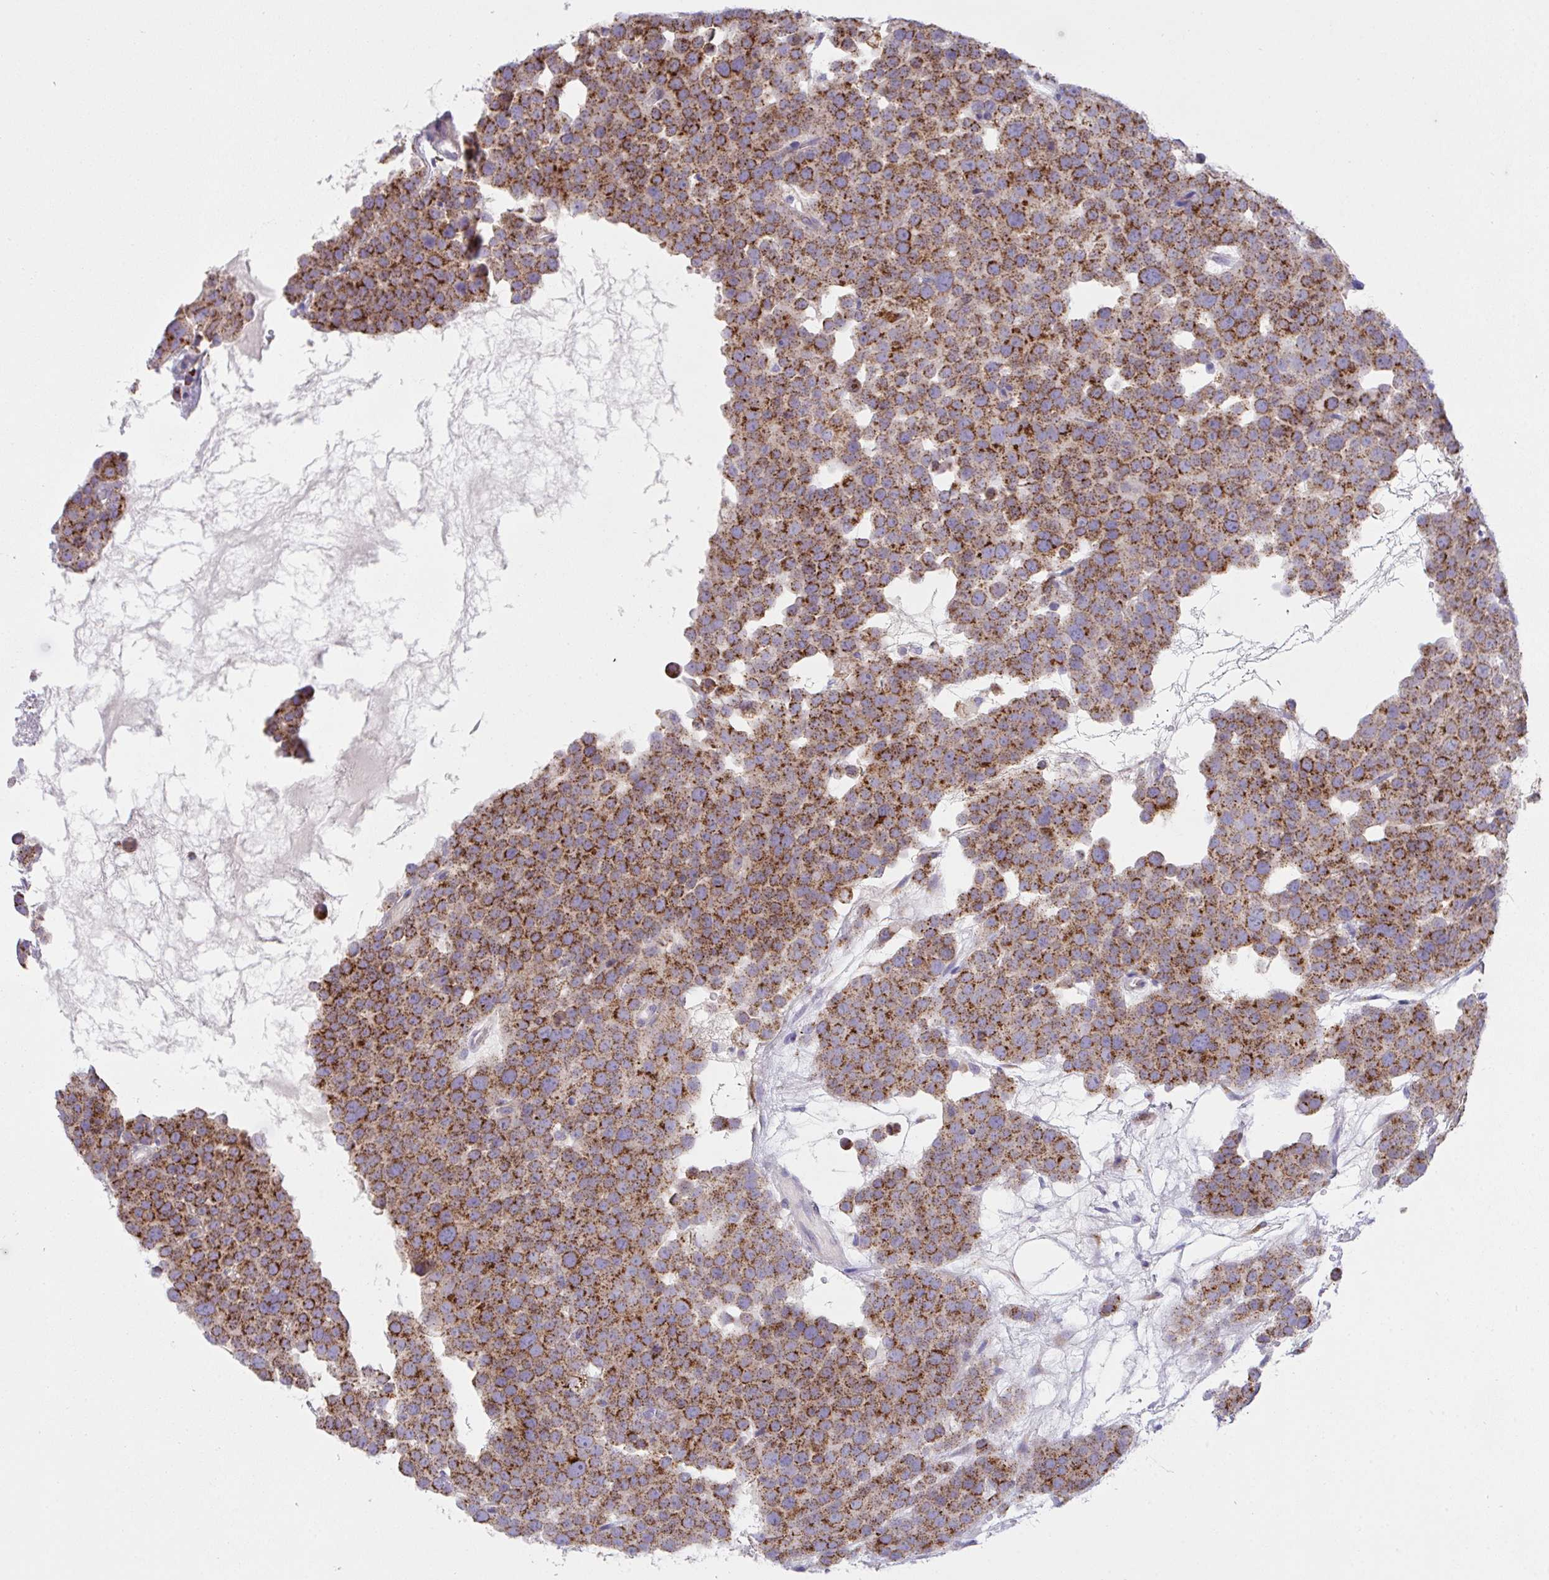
{"staining": {"intensity": "moderate", "quantity": ">75%", "location": "cytoplasmic/membranous"}, "tissue": "testis cancer", "cell_type": "Tumor cells", "image_type": "cancer", "snomed": [{"axis": "morphology", "description": "Seminoma, NOS"}, {"axis": "topography", "description": "Testis"}], "caption": "Brown immunohistochemical staining in human testis cancer (seminoma) displays moderate cytoplasmic/membranous staining in about >75% of tumor cells.", "gene": "MIA3", "patient": {"sex": "male", "age": 71}}